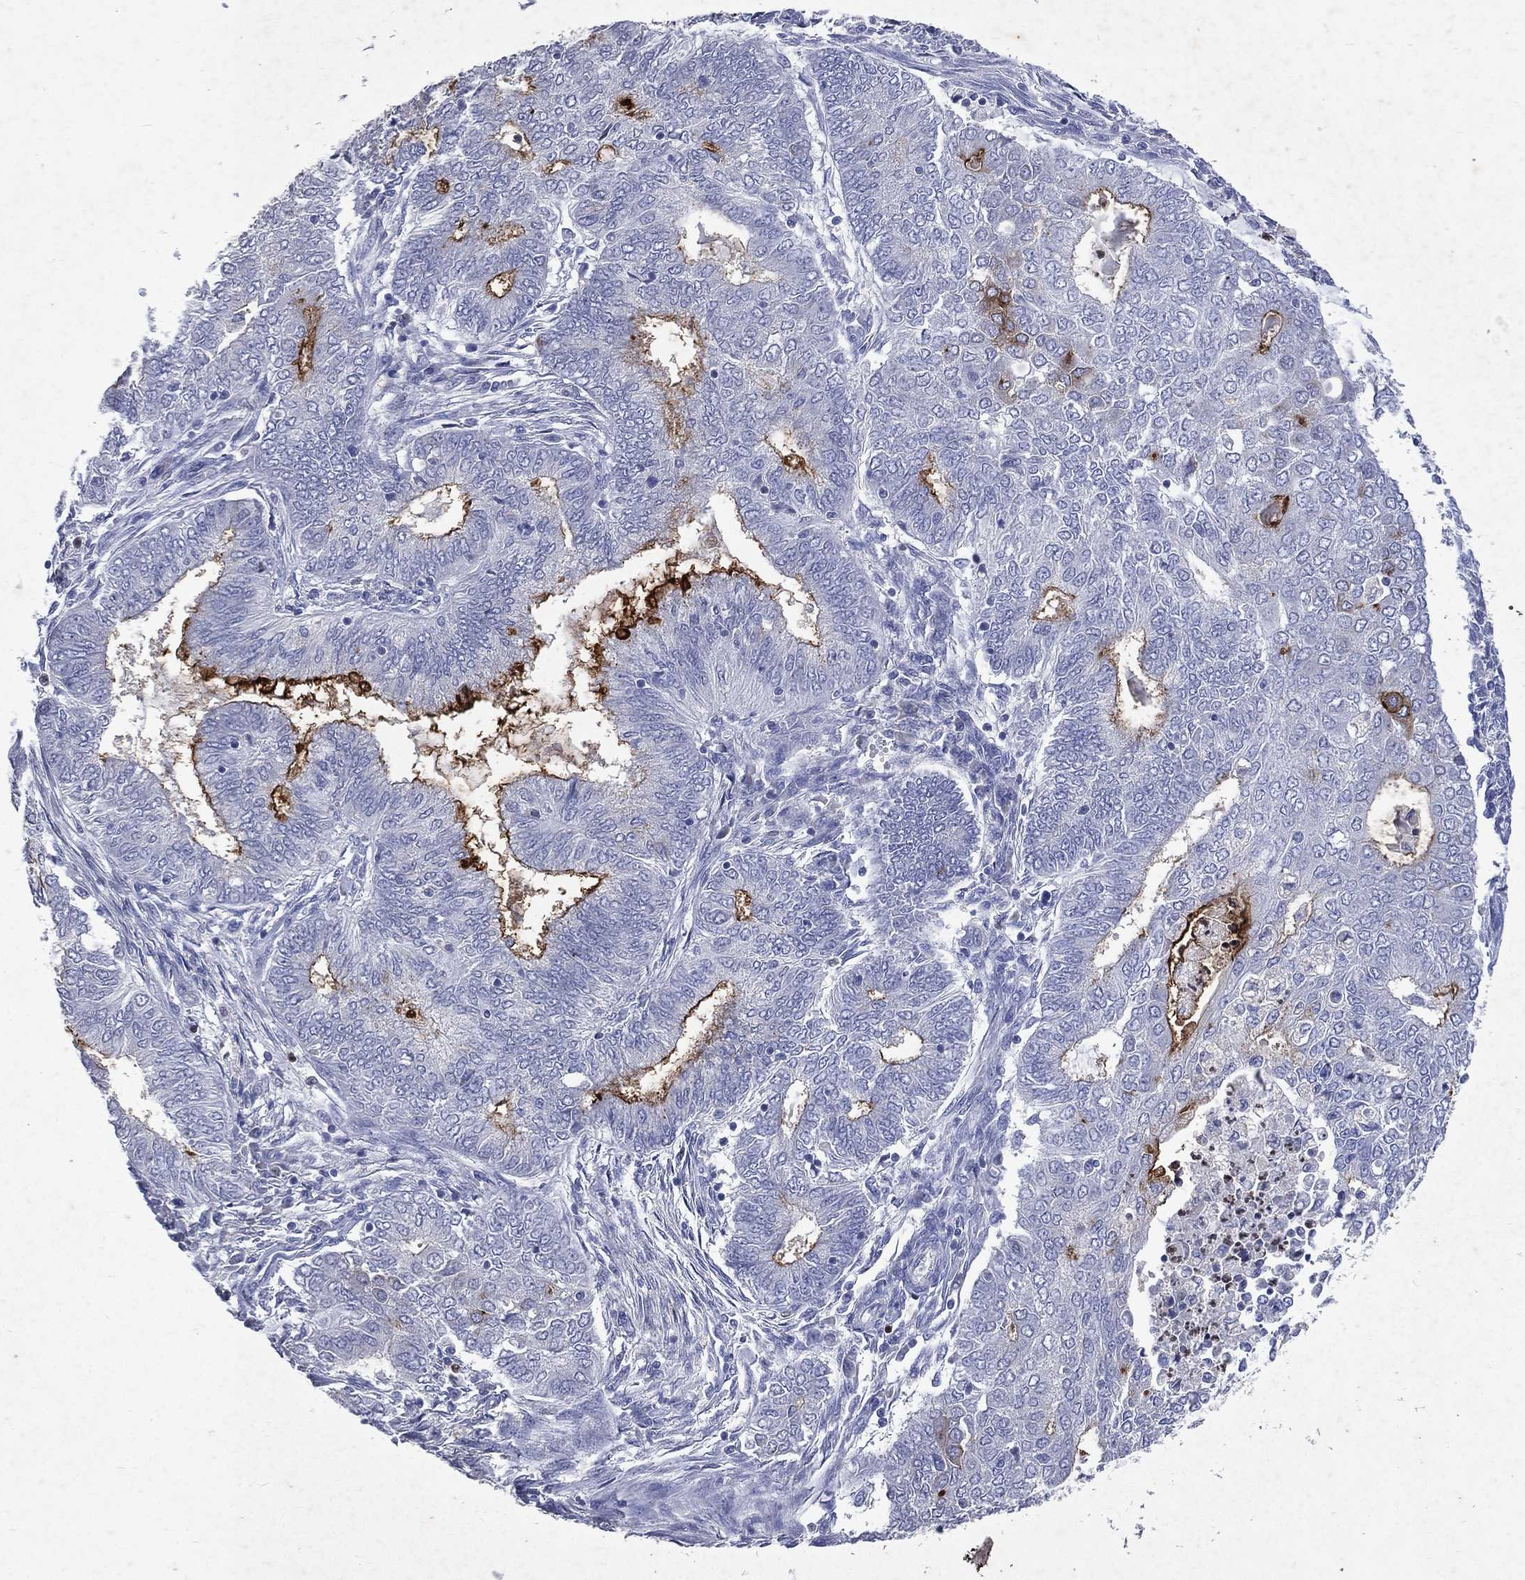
{"staining": {"intensity": "strong", "quantity": "<25%", "location": "cytoplasmic/membranous"}, "tissue": "endometrial cancer", "cell_type": "Tumor cells", "image_type": "cancer", "snomed": [{"axis": "morphology", "description": "Adenocarcinoma, NOS"}, {"axis": "topography", "description": "Endometrium"}], "caption": "Endometrial cancer was stained to show a protein in brown. There is medium levels of strong cytoplasmic/membranous staining in about <25% of tumor cells.", "gene": "SLC34A2", "patient": {"sex": "female", "age": 62}}